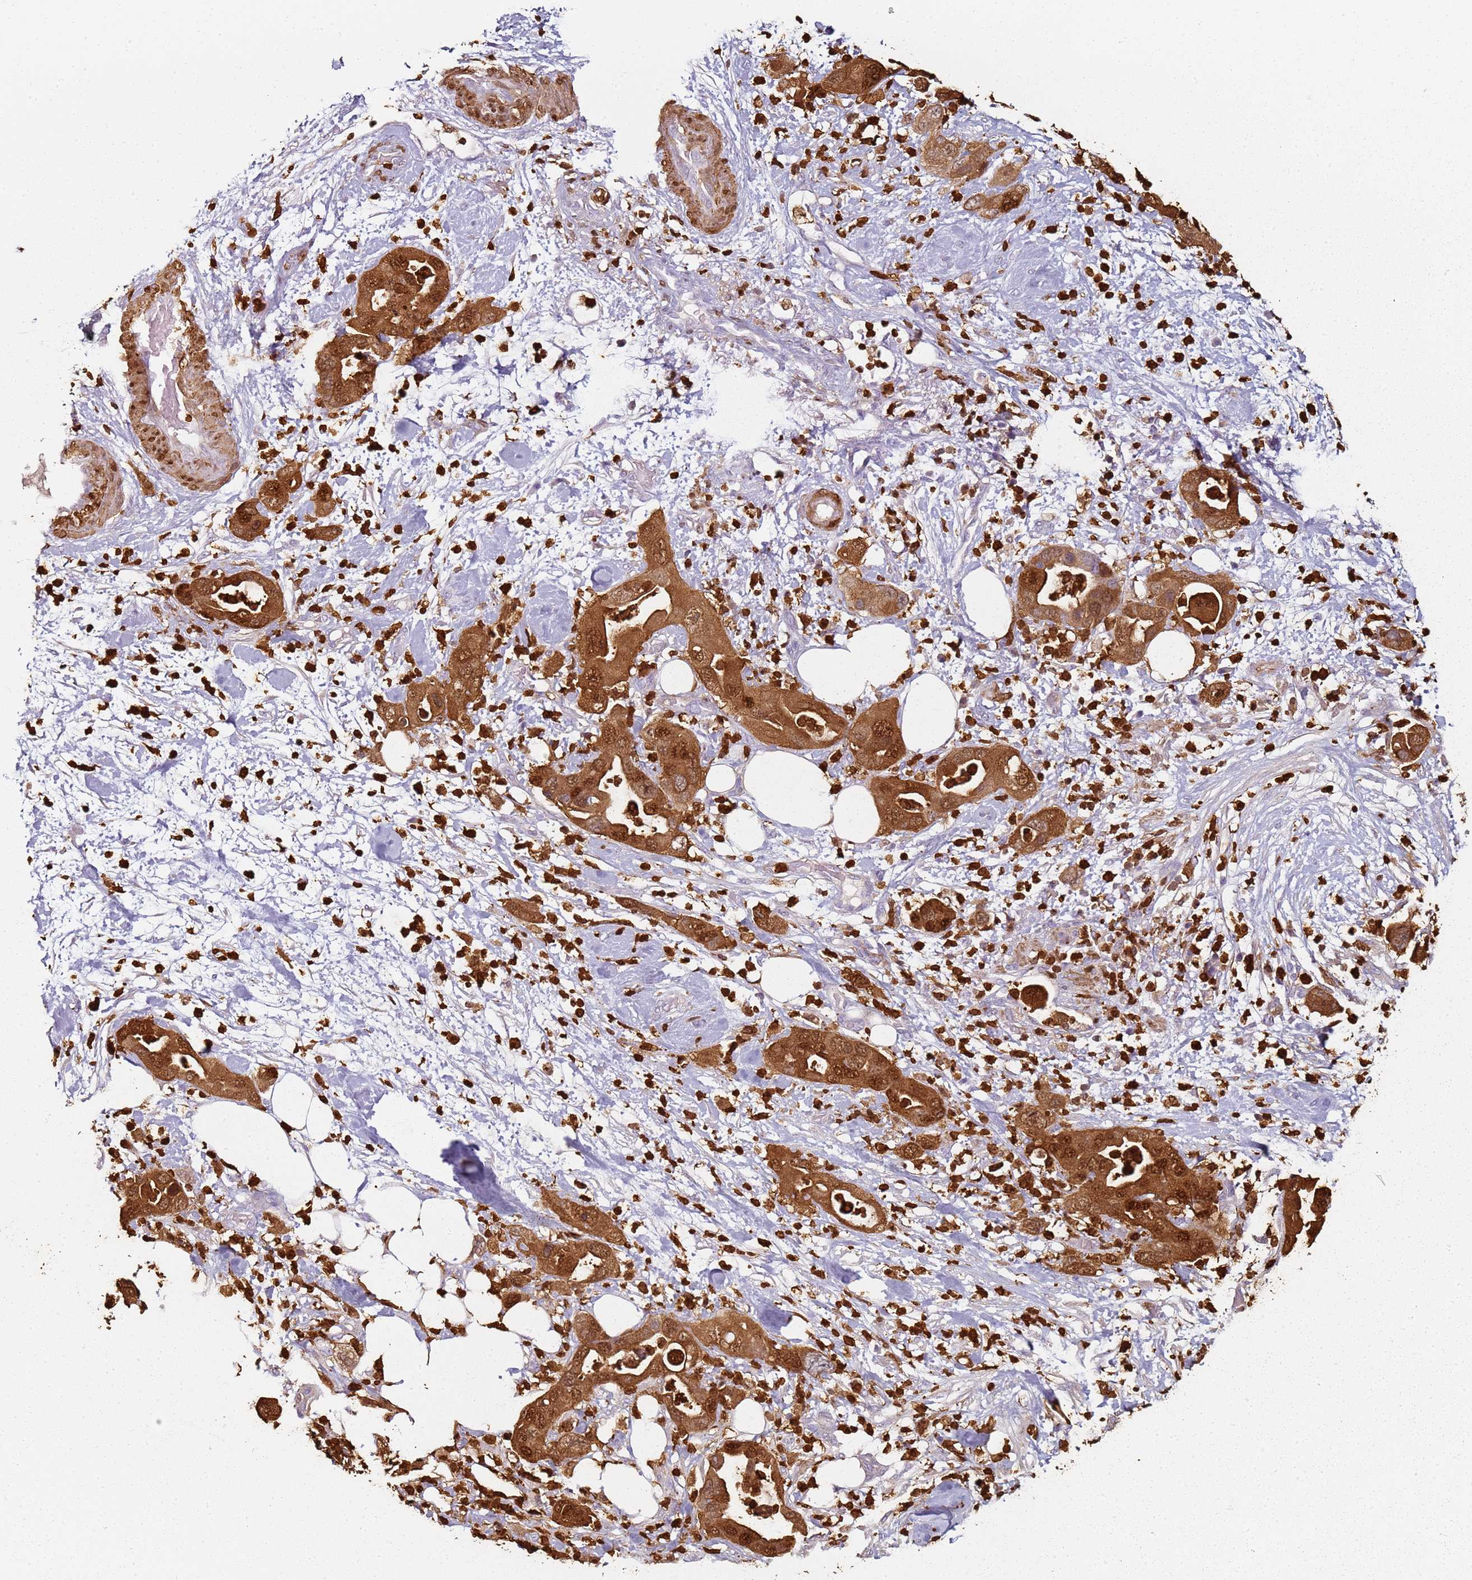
{"staining": {"intensity": "strong", "quantity": ">75%", "location": "cytoplasmic/membranous,nuclear"}, "tissue": "pancreatic cancer", "cell_type": "Tumor cells", "image_type": "cancer", "snomed": [{"axis": "morphology", "description": "Adenocarcinoma, NOS"}, {"axis": "topography", "description": "Pancreas"}], "caption": "Immunohistochemistry (IHC) image of neoplastic tissue: pancreatic adenocarcinoma stained using immunohistochemistry shows high levels of strong protein expression localized specifically in the cytoplasmic/membranous and nuclear of tumor cells, appearing as a cytoplasmic/membranous and nuclear brown color.", "gene": "S100A4", "patient": {"sex": "female", "age": 71}}